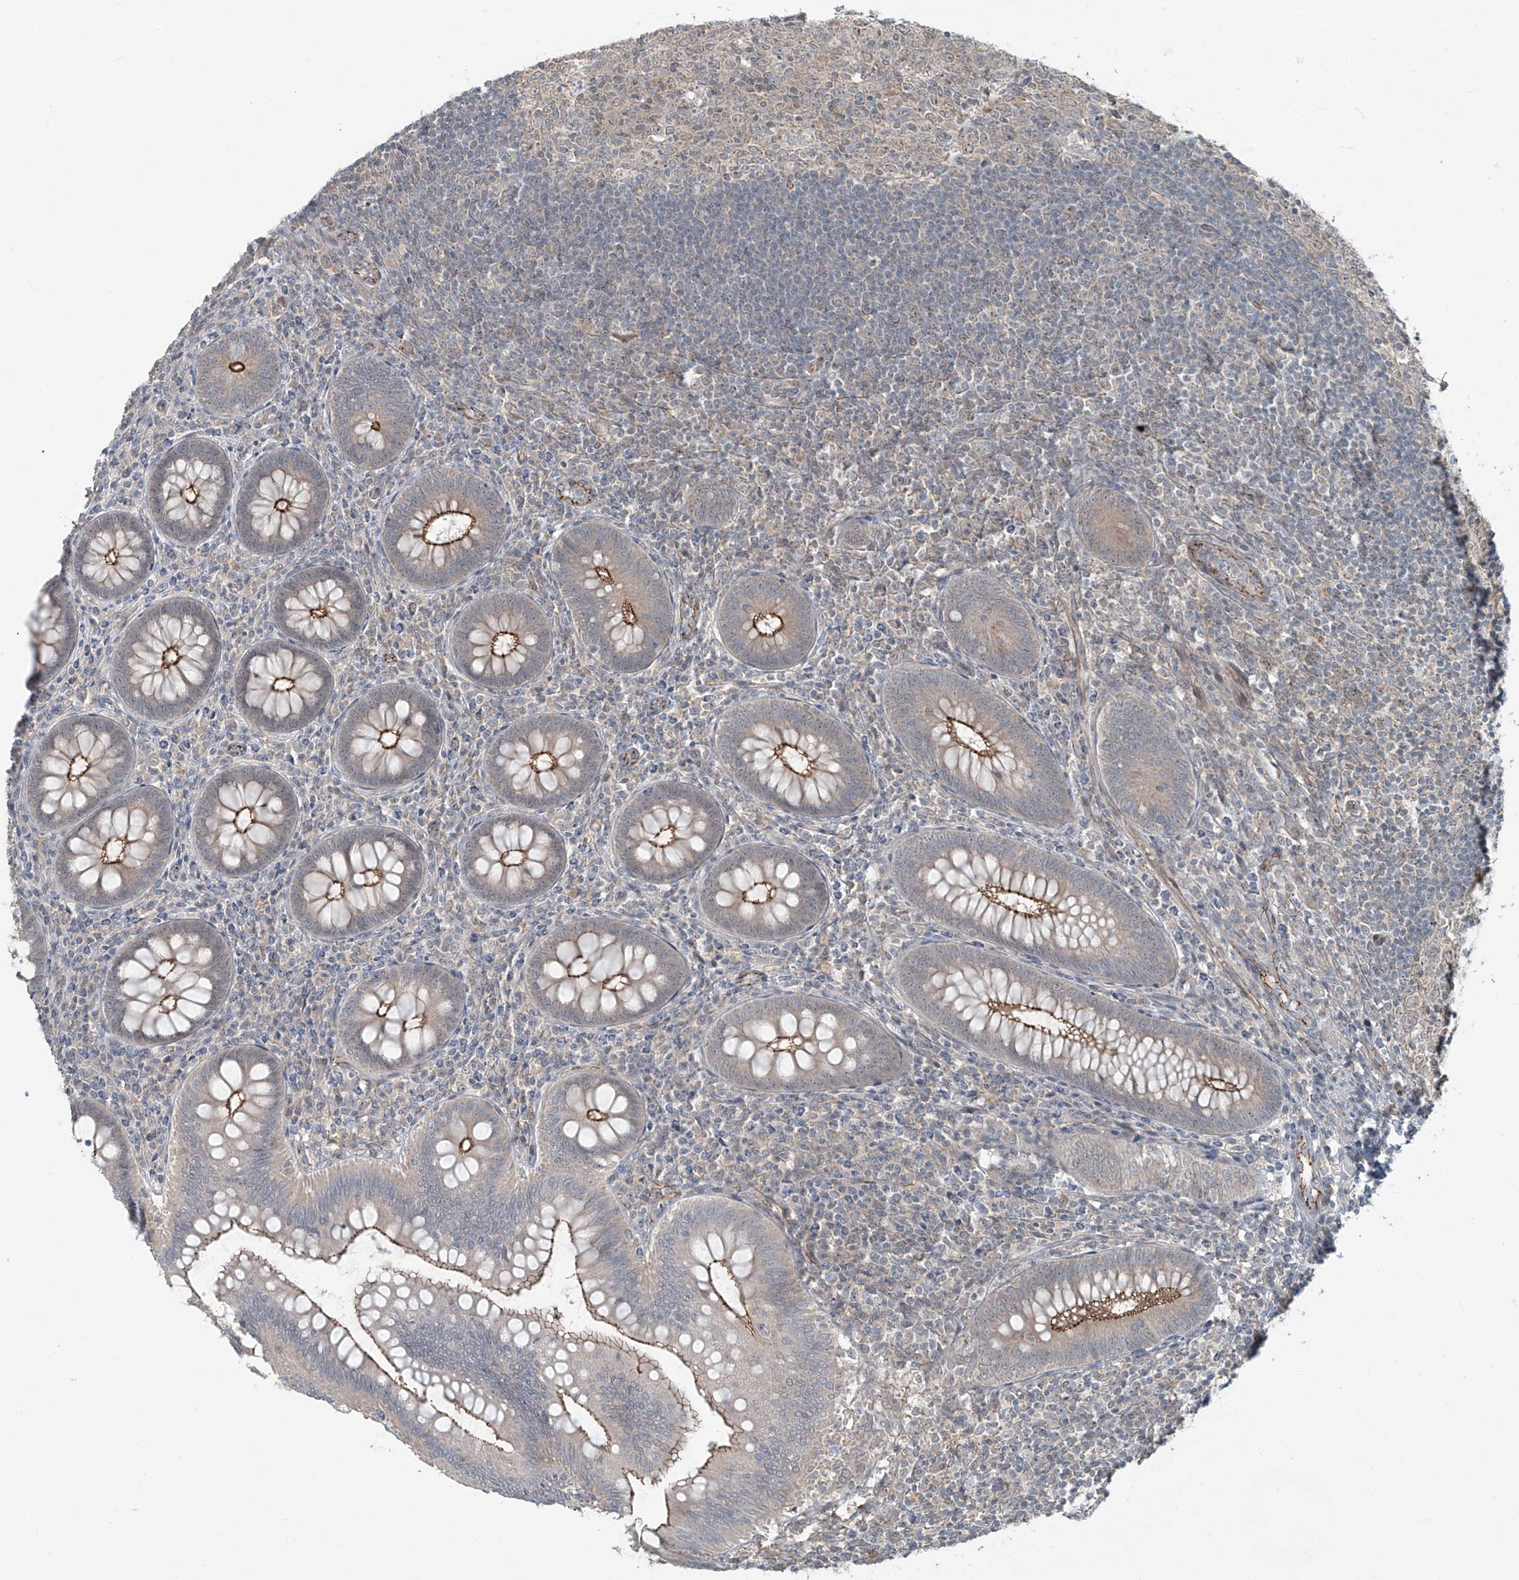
{"staining": {"intensity": "strong", "quantity": "25%-75%", "location": "cytoplasmic/membranous"}, "tissue": "appendix", "cell_type": "Glandular cells", "image_type": "normal", "snomed": [{"axis": "morphology", "description": "Normal tissue, NOS"}, {"axis": "topography", "description": "Appendix"}], "caption": "Appendix stained with immunohistochemistry displays strong cytoplasmic/membranous staining in approximately 25%-75% of glandular cells. (DAB (3,3'-diaminobenzidine) = brown stain, brightfield microscopy at high magnification).", "gene": "ZNF16", "patient": {"sex": "male", "age": 14}}